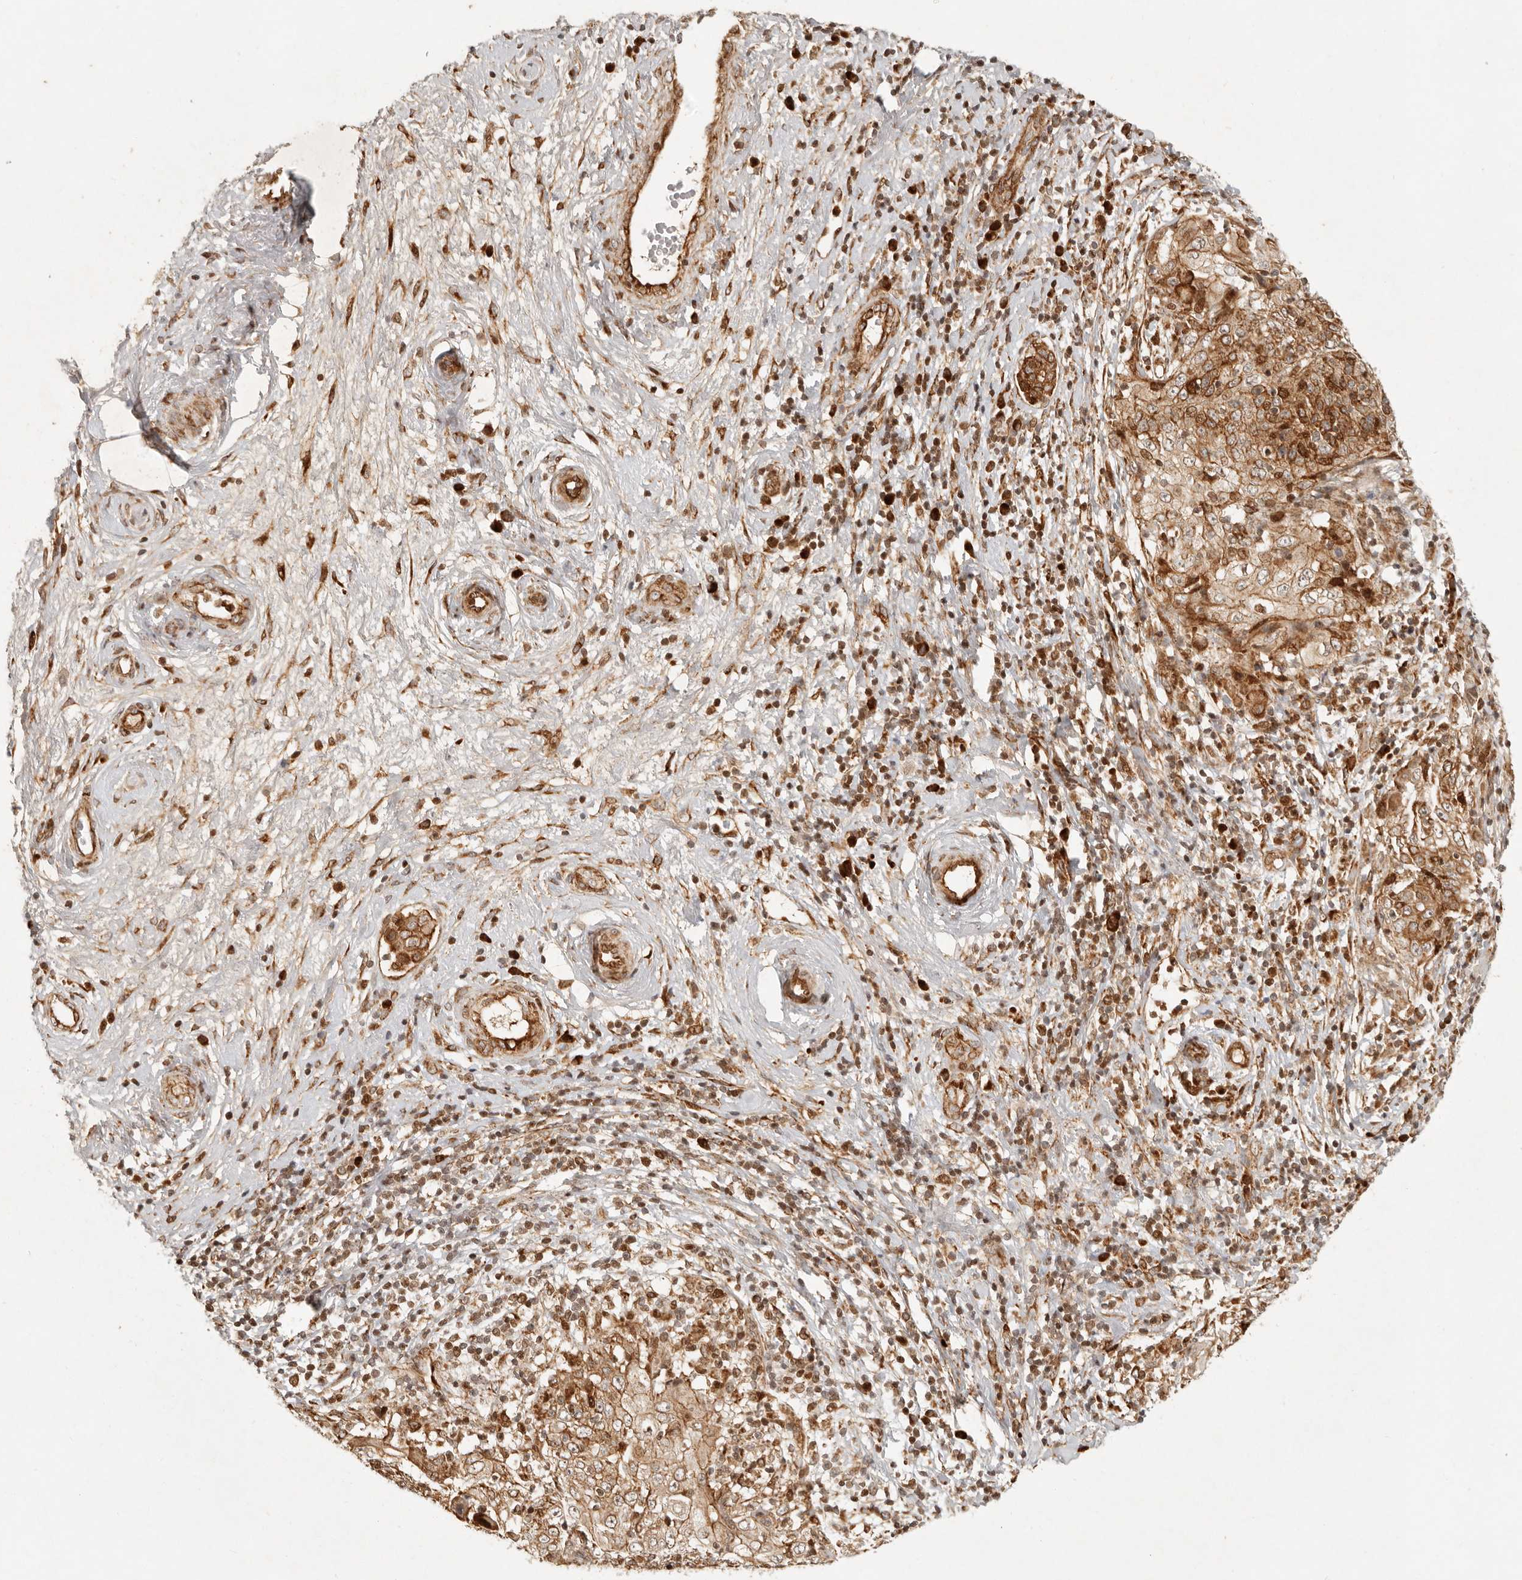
{"staining": {"intensity": "moderate", "quantity": "25%-75%", "location": "cytoplasmic/membranous,nuclear"}, "tissue": "cervical cancer", "cell_type": "Tumor cells", "image_type": "cancer", "snomed": [{"axis": "morphology", "description": "Squamous cell carcinoma, NOS"}, {"axis": "topography", "description": "Cervix"}], "caption": "Cervical cancer (squamous cell carcinoma) was stained to show a protein in brown. There is medium levels of moderate cytoplasmic/membranous and nuclear positivity in about 25%-75% of tumor cells.", "gene": "KLHL38", "patient": {"sex": "female", "age": 48}}